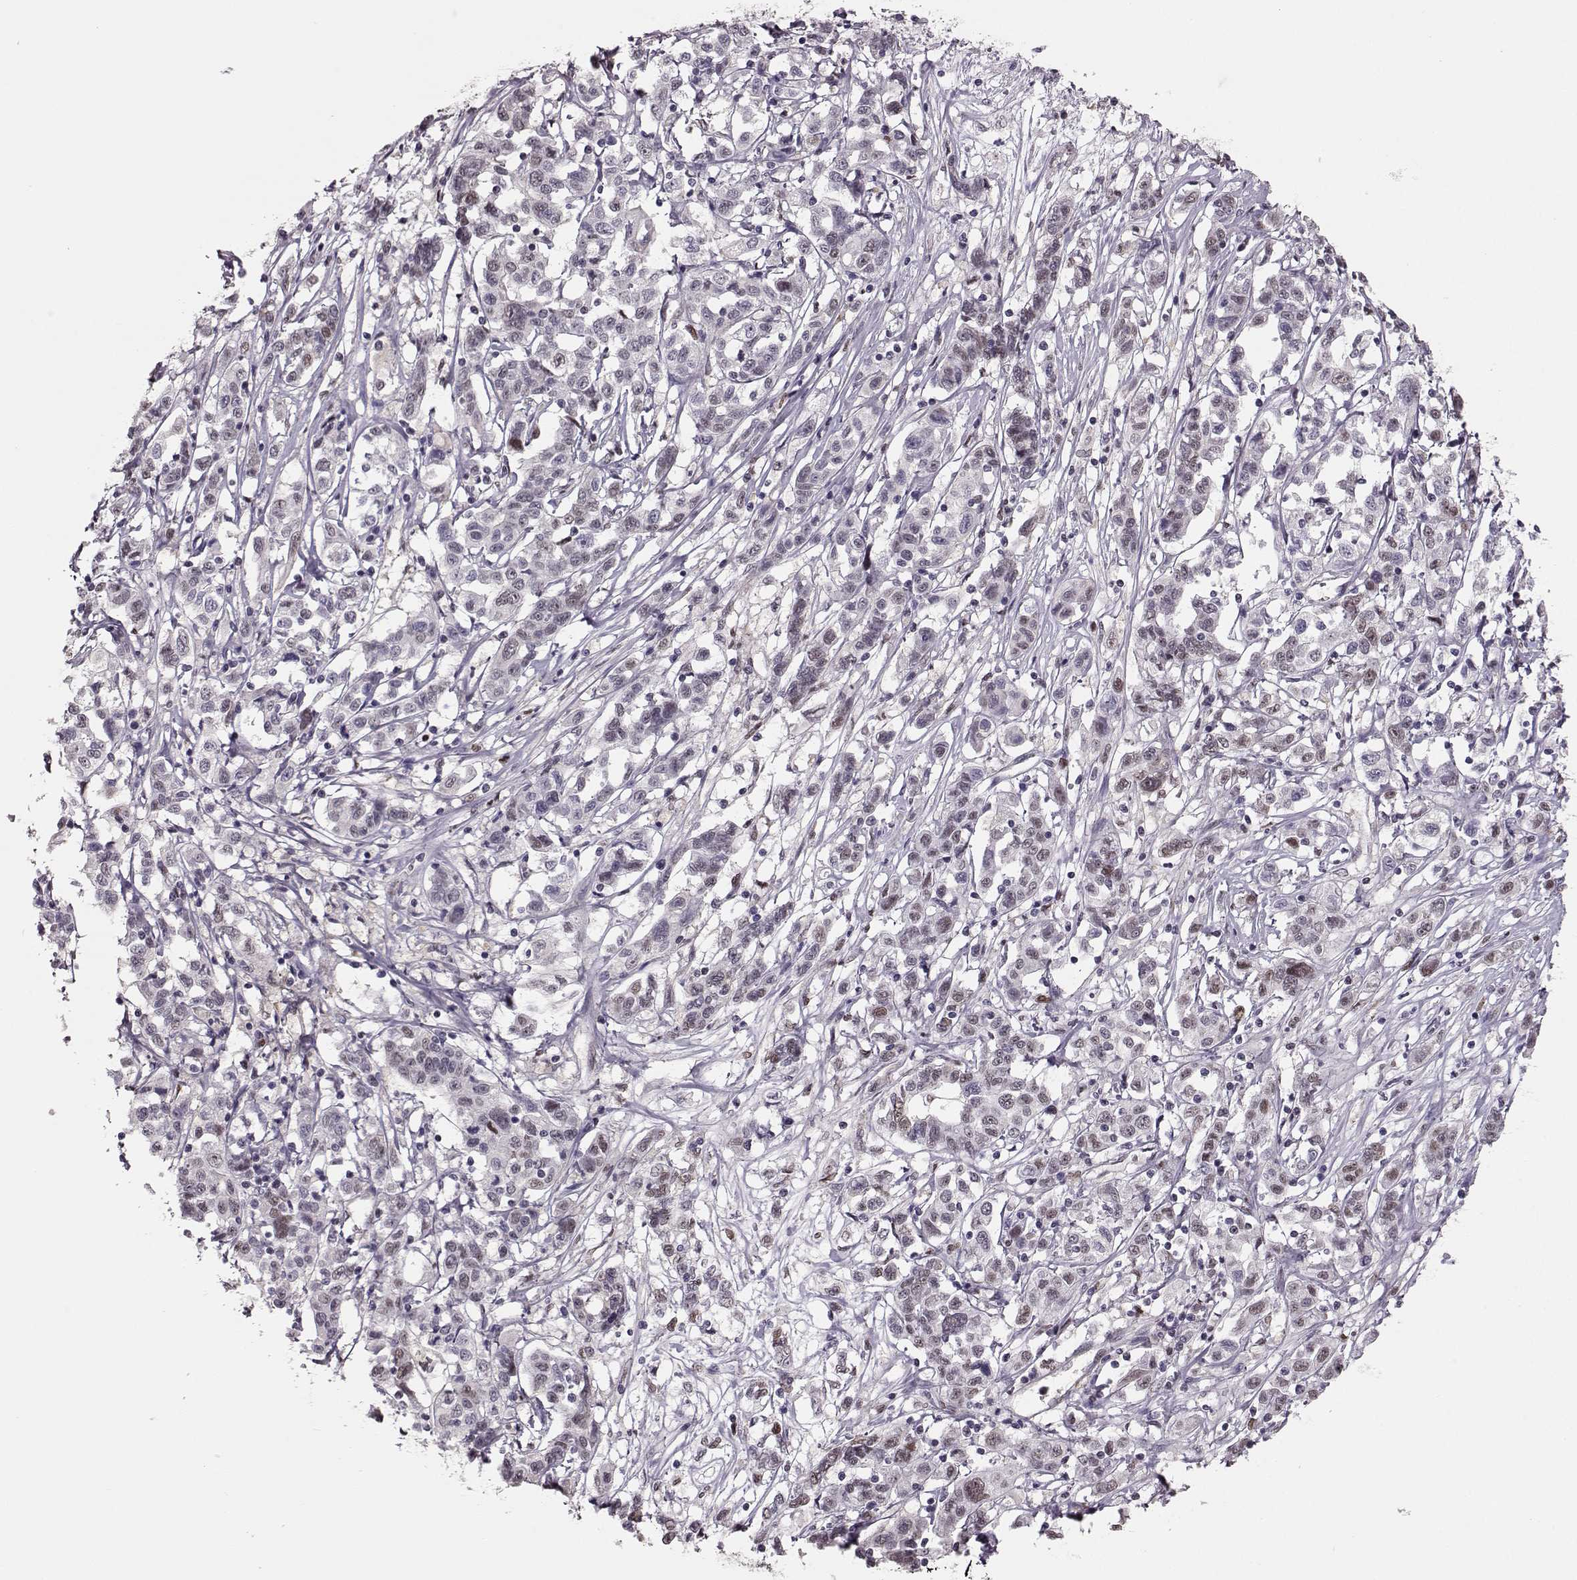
{"staining": {"intensity": "weak", "quantity": "<25%", "location": "nuclear"}, "tissue": "liver cancer", "cell_type": "Tumor cells", "image_type": "cancer", "snomed": [{"axis": "morphology", "description": "Adenocarcinoma, NOS"}, {"axis": "morphology", "description": "Cholangiocarcinoma"}, {"axis": "topography", "description": "Liver"}], "caption": "This is an immunohistochemistry photomicrograph of liver cancer. There is no positivity in tumor cells.", "gene": "KLF6", "patient": {"sex": "male", "age": 64}}